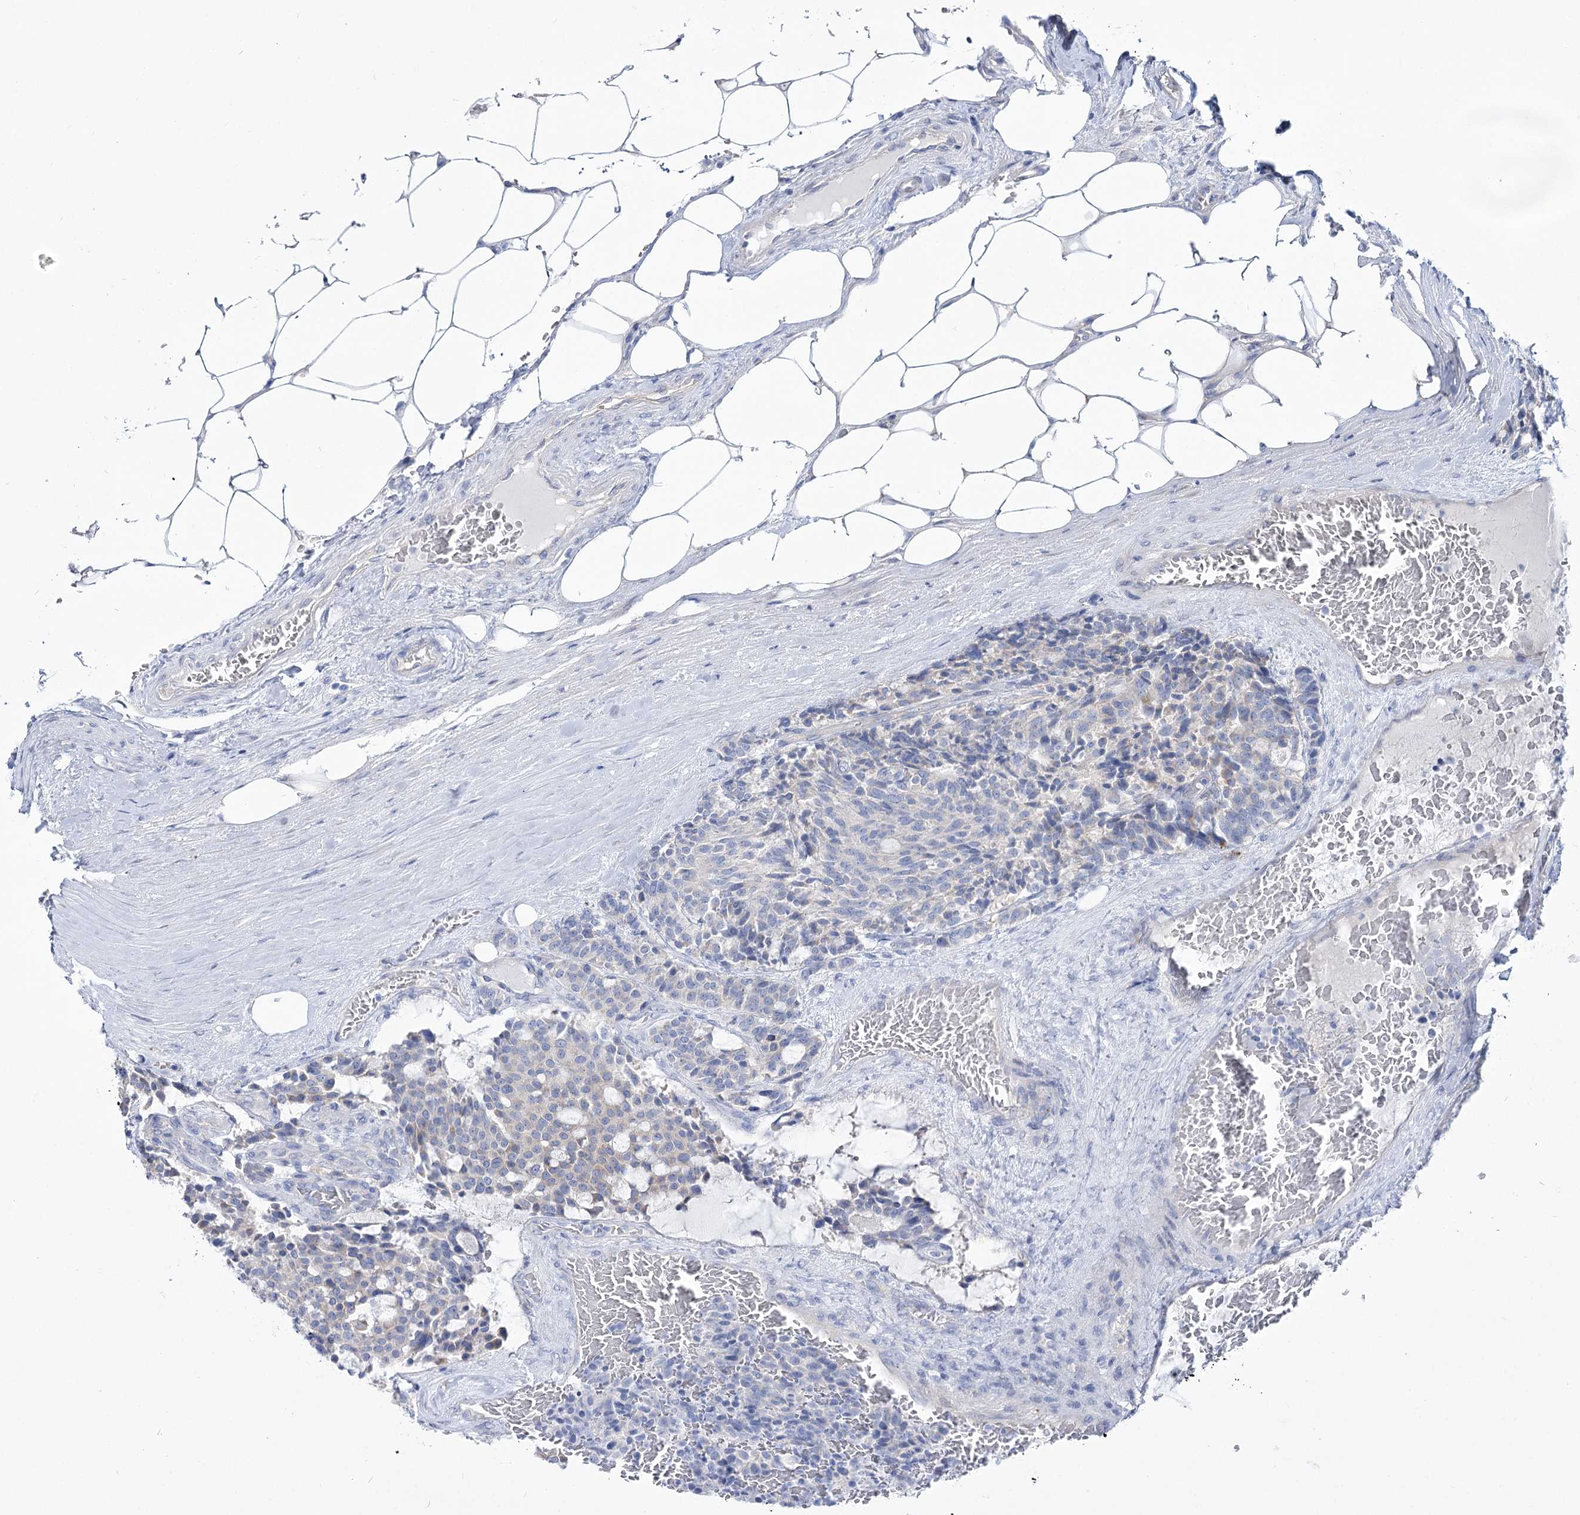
{"staining": {"intensity": "negative", "quantity": "none", "location": "none"}, "tissue": "carcinoid", "cell_type": "Tumor cells", "image_type": "cancer", "snomed": [{"axis": "morphology", "description": "Carcinoid, malignant, NOS"}, {"axis": "topography", "description": "Pancreas"}], "caption": "There is no significant staining in tumor cells of carcinoid (malignant).", "gene": "SUOX", "patient": {"sex": "female", "age": 54}}